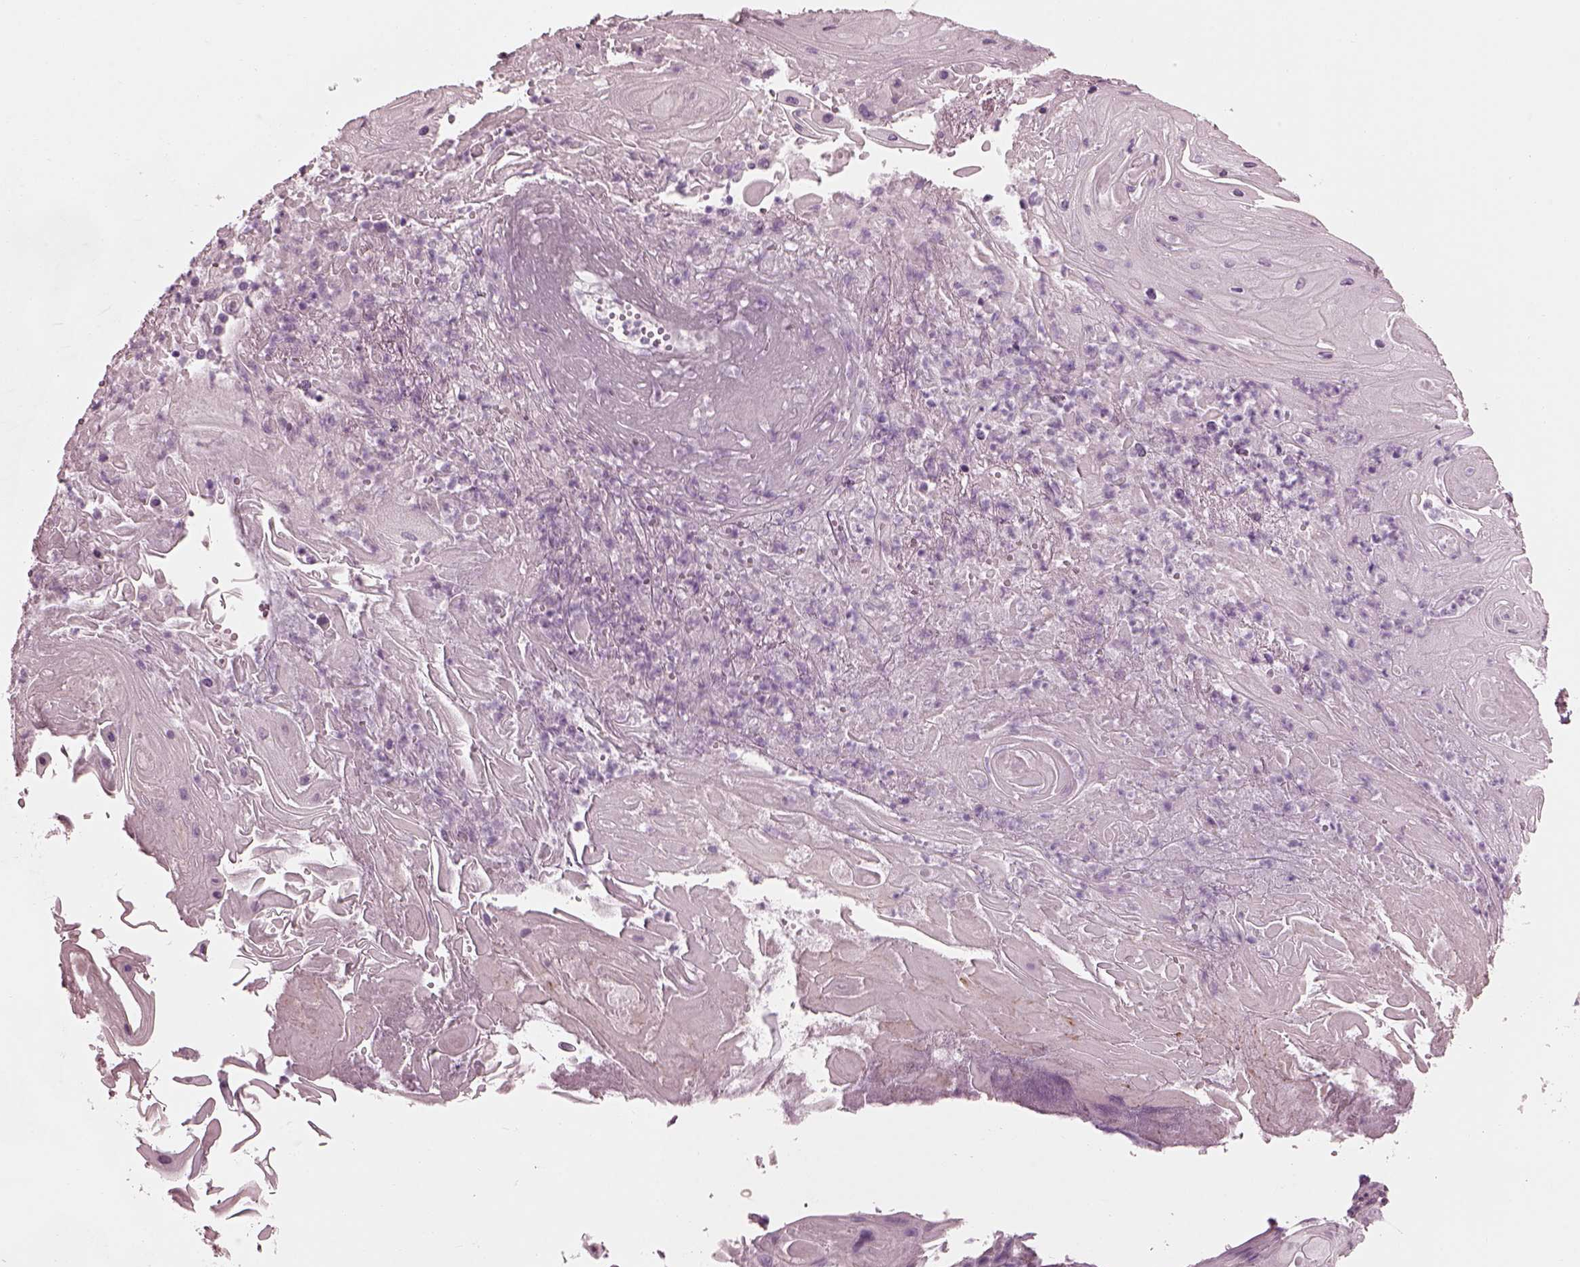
{"staining": {"intensity": "negative", "quantity": "none", "location": "none"}, "tissue": "skin cancer", "cell_type": "Tumor cells", "image_type": "cancer", "snomed": [{"axis": "morphology", "description": "Squamous cell carcinoma, NOS"}, {"axis": "topography", "description": "Skin"}], "caption": "Skin squamous cell carcinoma was stained to show a protein in brown. There is no significant staining in tumor cells.", "gene": "BFSP1", "patient": {"sex": "male", "age": 62}}